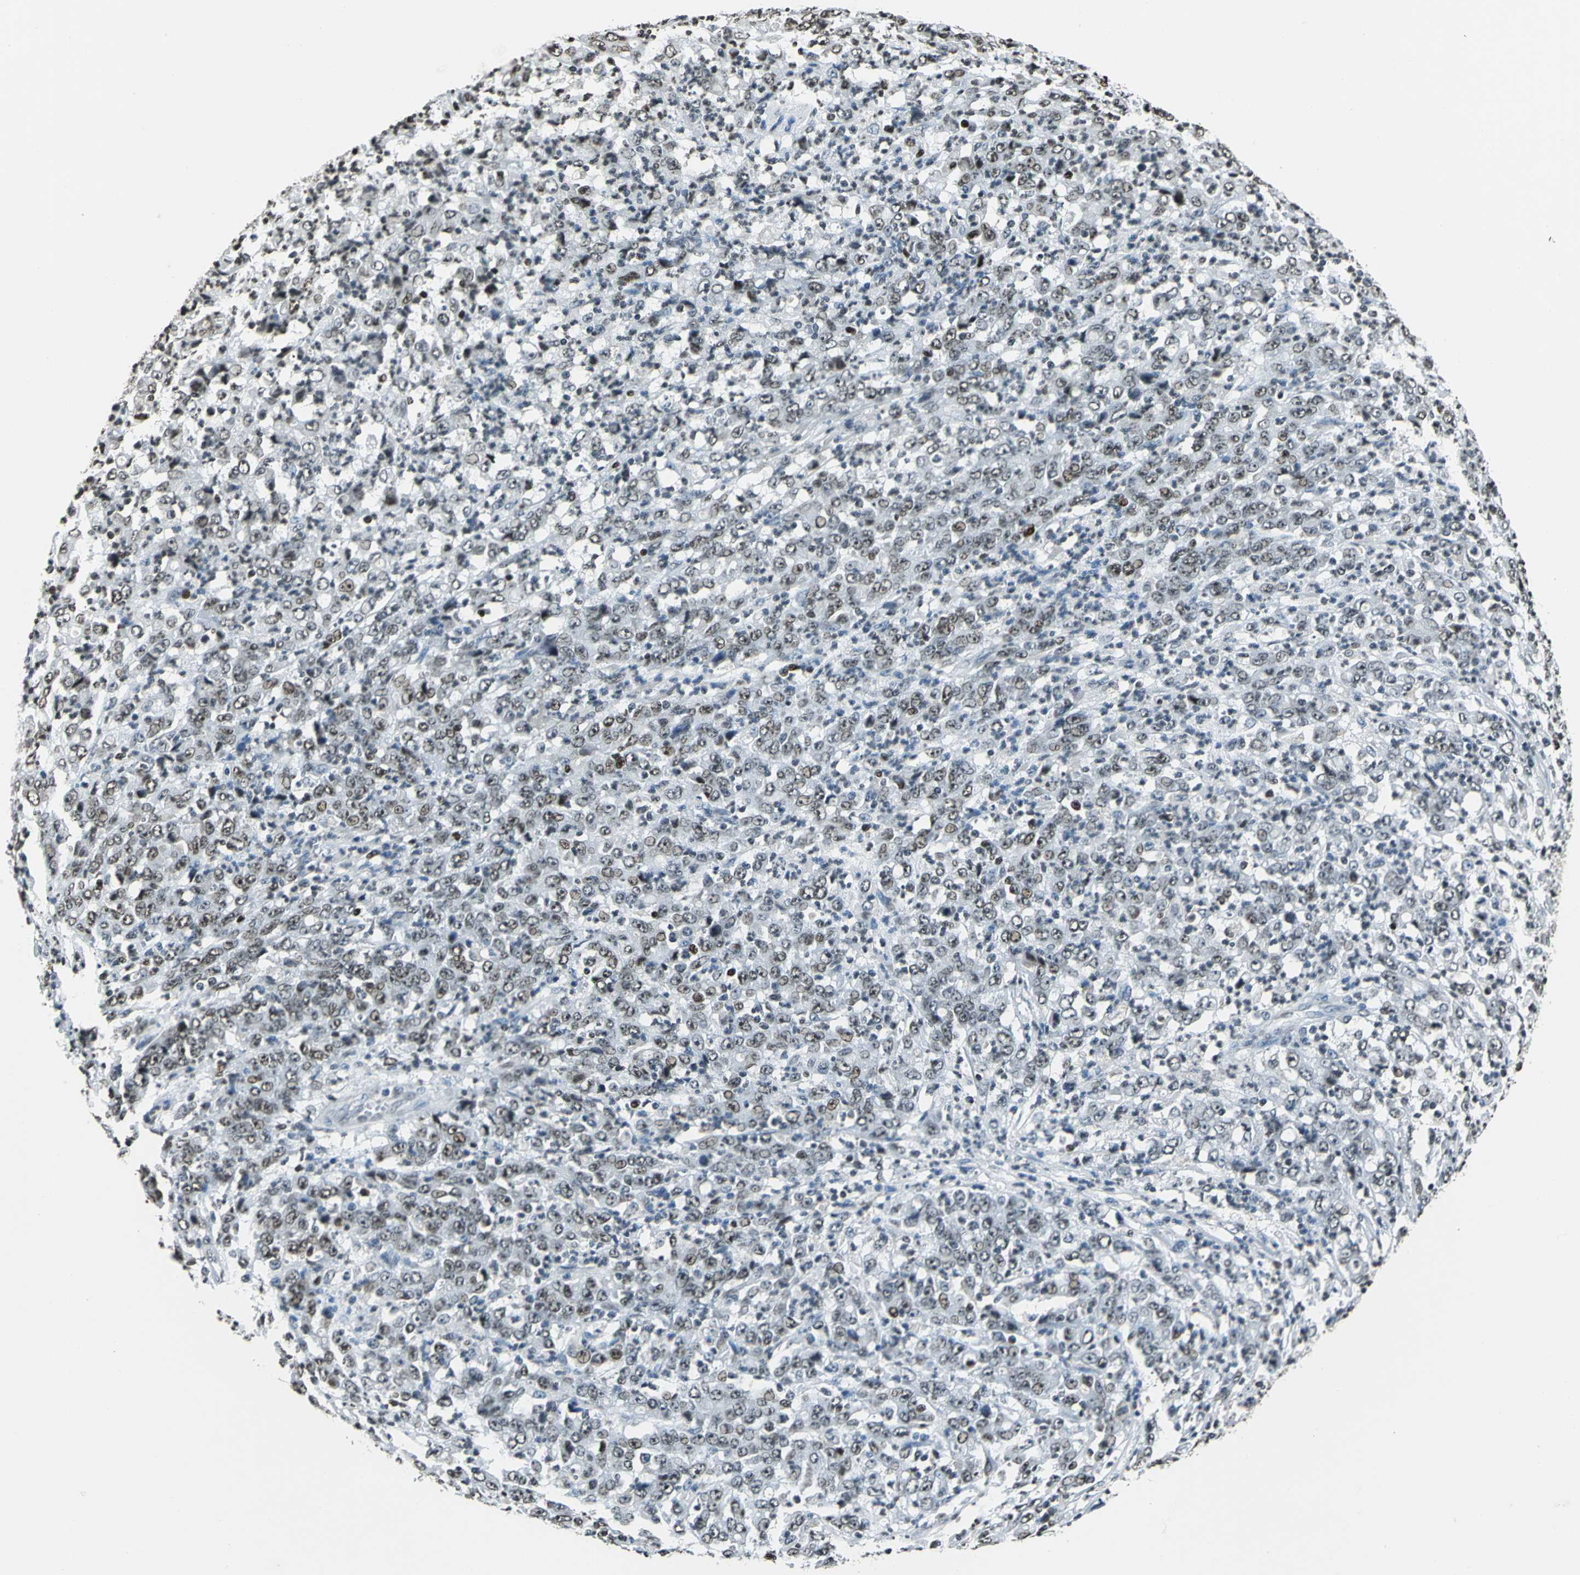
{"staining": {"intensity": "moderate", "quantity": "25%-75%", "location": "nuclear"}, "tissue": "stomach cancer", "cell_type": "Tumor cells", "image_type": "cancer", "snomed": [{"axis": "morphology", "description": "Adenocarcinoma, NOS"}, {"axis": "topography", "description": "Stomach, lower"}], "caption": "Moderate nuclear positivity for a protein is appreciated in about 25%-75% of tumor cells of stomach cancer using immunohistochemistry.", "gene": "MCM4", "patient": {"sex": "female", "age": 71}}